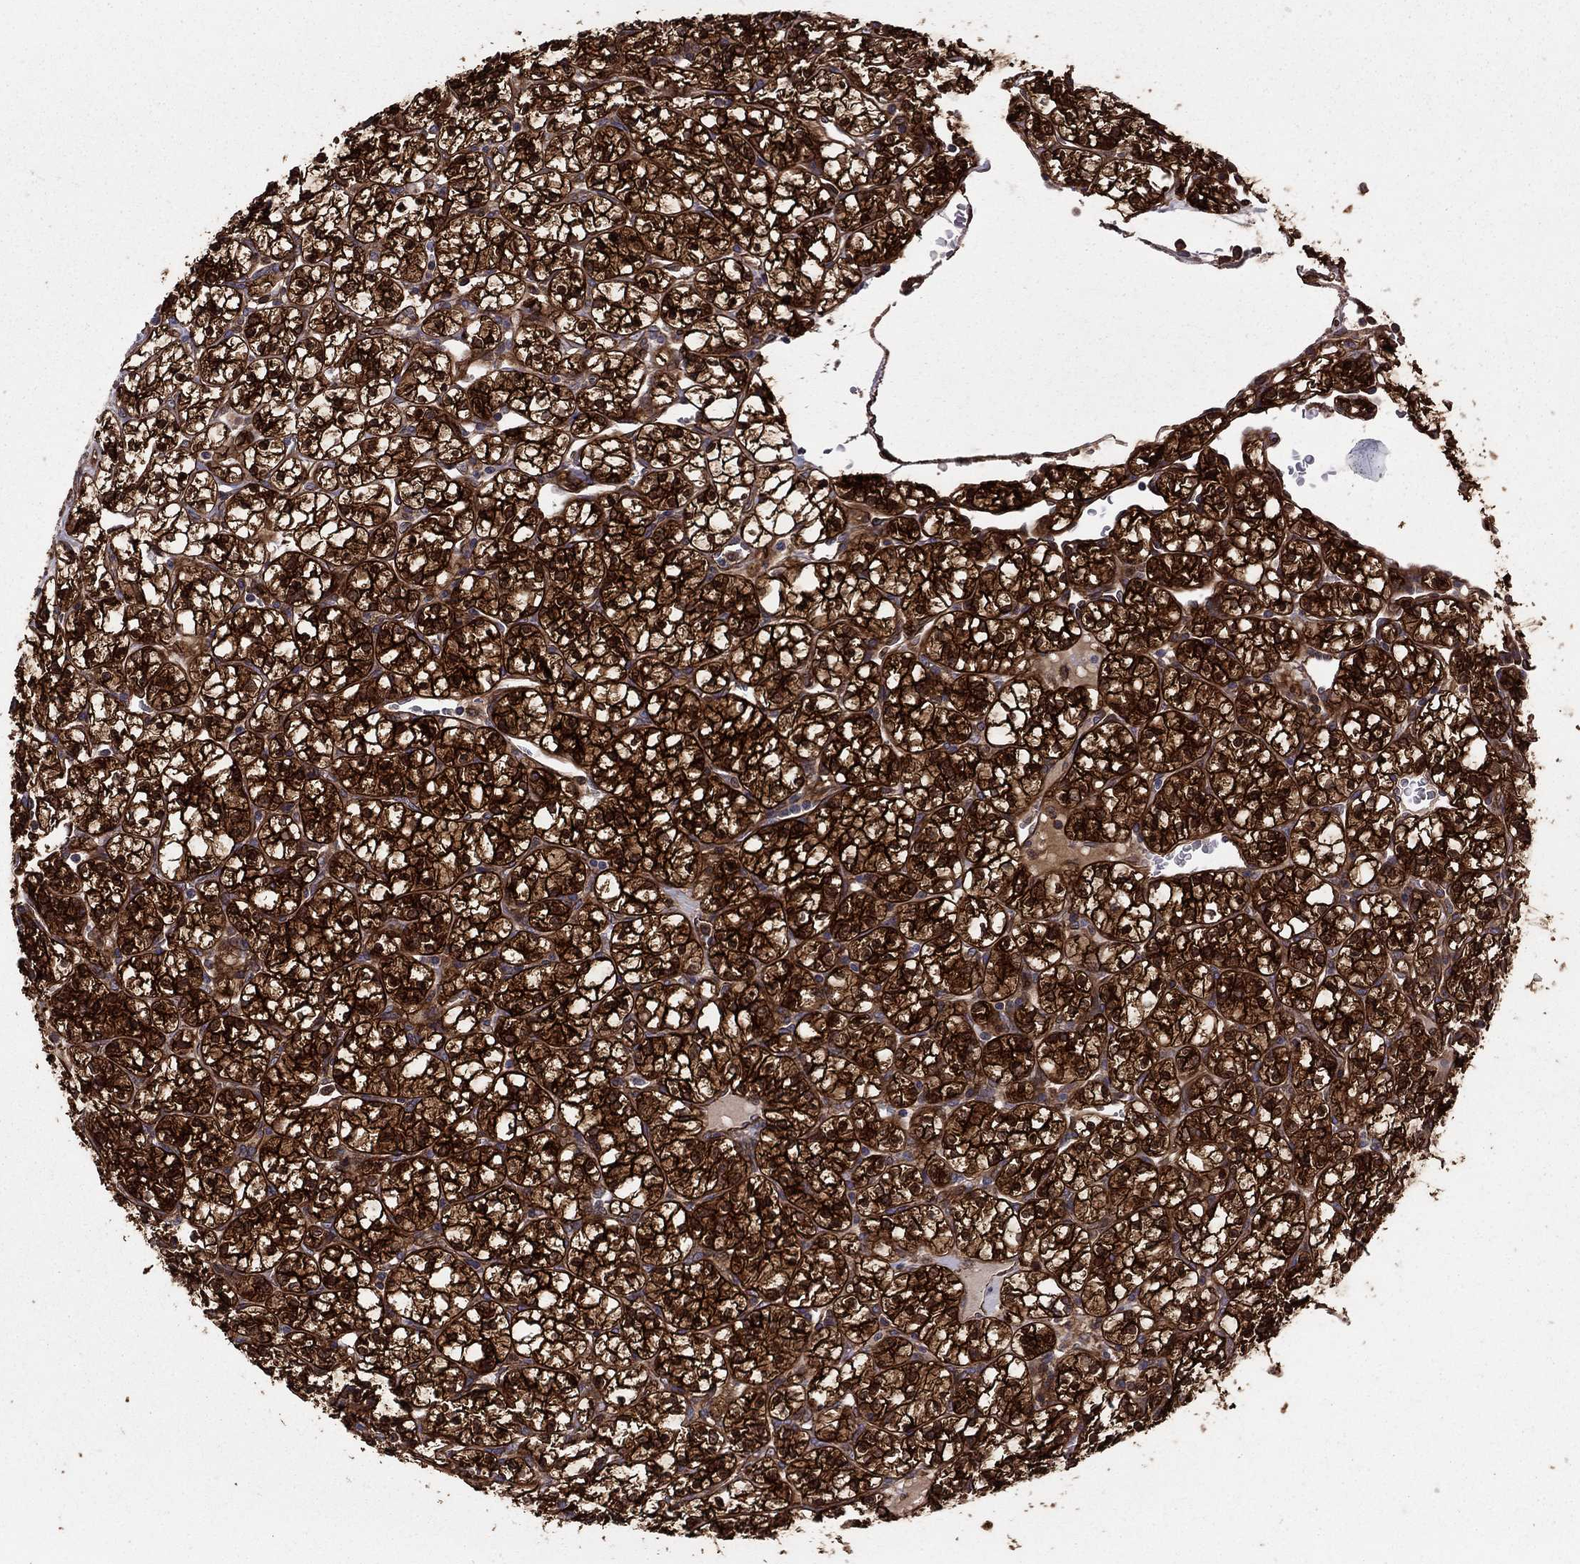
{"staining": {"intensity": "strong", "quantity": ">75%", "location": "cytoplasmic/membranous"}, "tissue": "renal cancer", "cell_type": "Tumor cells", "image_type": "cancer", "snomed": [{"axis": "morphology", "description": "Adenocarcinoma, NOS"}, {"axis": "topography", "description": "Kidney"}], "caption": "IHC staining of adenocarcinoma (renal), which exhibits high levels of strong cytoplasmic/membranous staining in about >75% of tumor cells indicating strong cytoplasmic/membranous protein expression. The staining was performed using DAB (brown) for protein detection and nuclei were counterstained in hematoxylin (blue).", "gene": "SHMT1", "patient": {"sex": "female", "age": 89}}